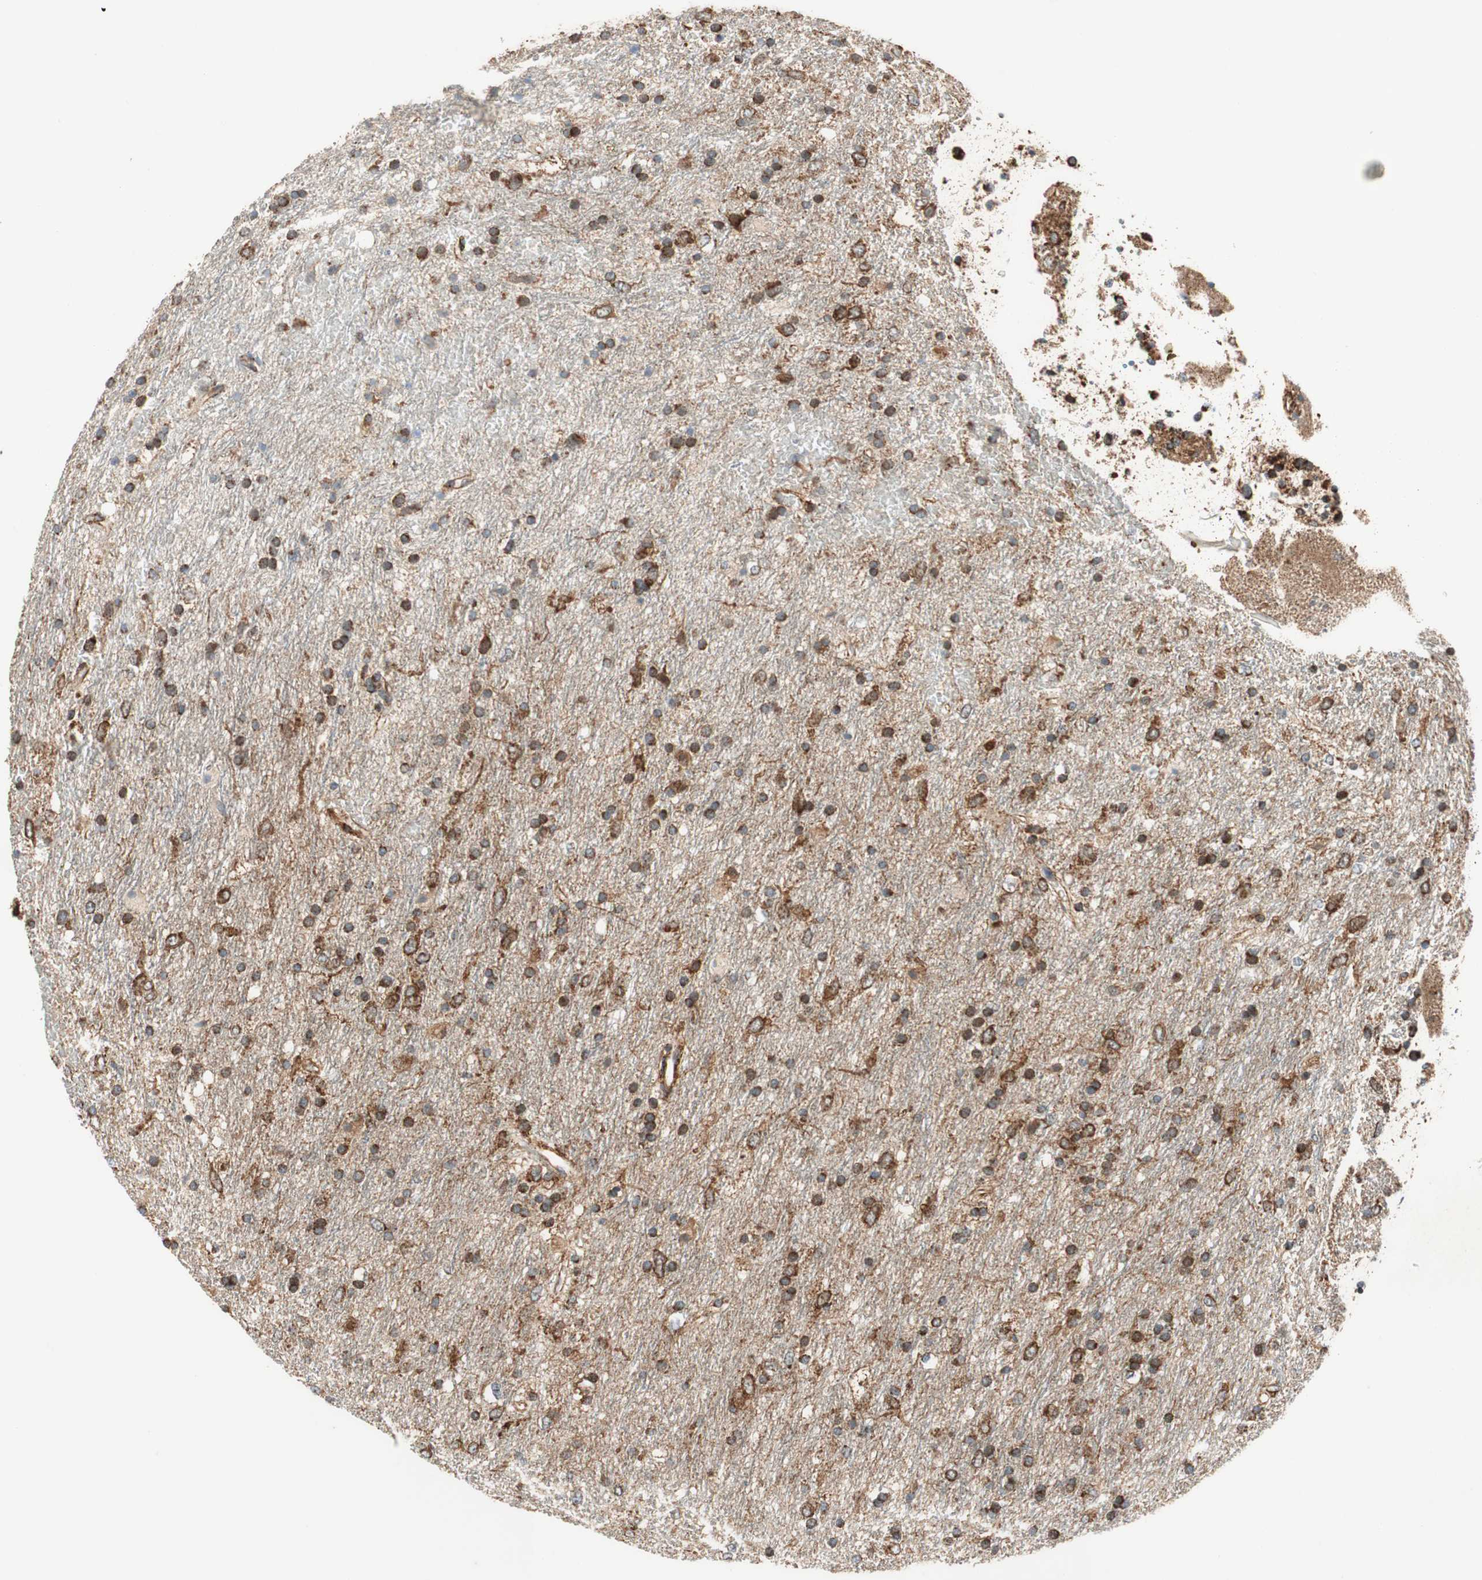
{"staining": {"intensity": "strong", "quantity": ">75%", "location": "cytoplasmic/membranous"}, "tissue": "glioma", "cell_type": "Tumor cells", "image_type": "cancer", "snomed": [{"axis": "morphology", "description": "Glioma, malignant, Low grade"}, {"axis": "topography", "description": "Brain"}], "caption": "Tumor cells exhibit high levels of strong cytoplasmic/membranous expression in about >75% of cells in glioma. (DAB (3,3'-diaminobenzidine) IHC, brown staining for protein, blue staining for nuclei).", "gene": "AKAP1", "patient": {"sex": "male", "age": 77}}